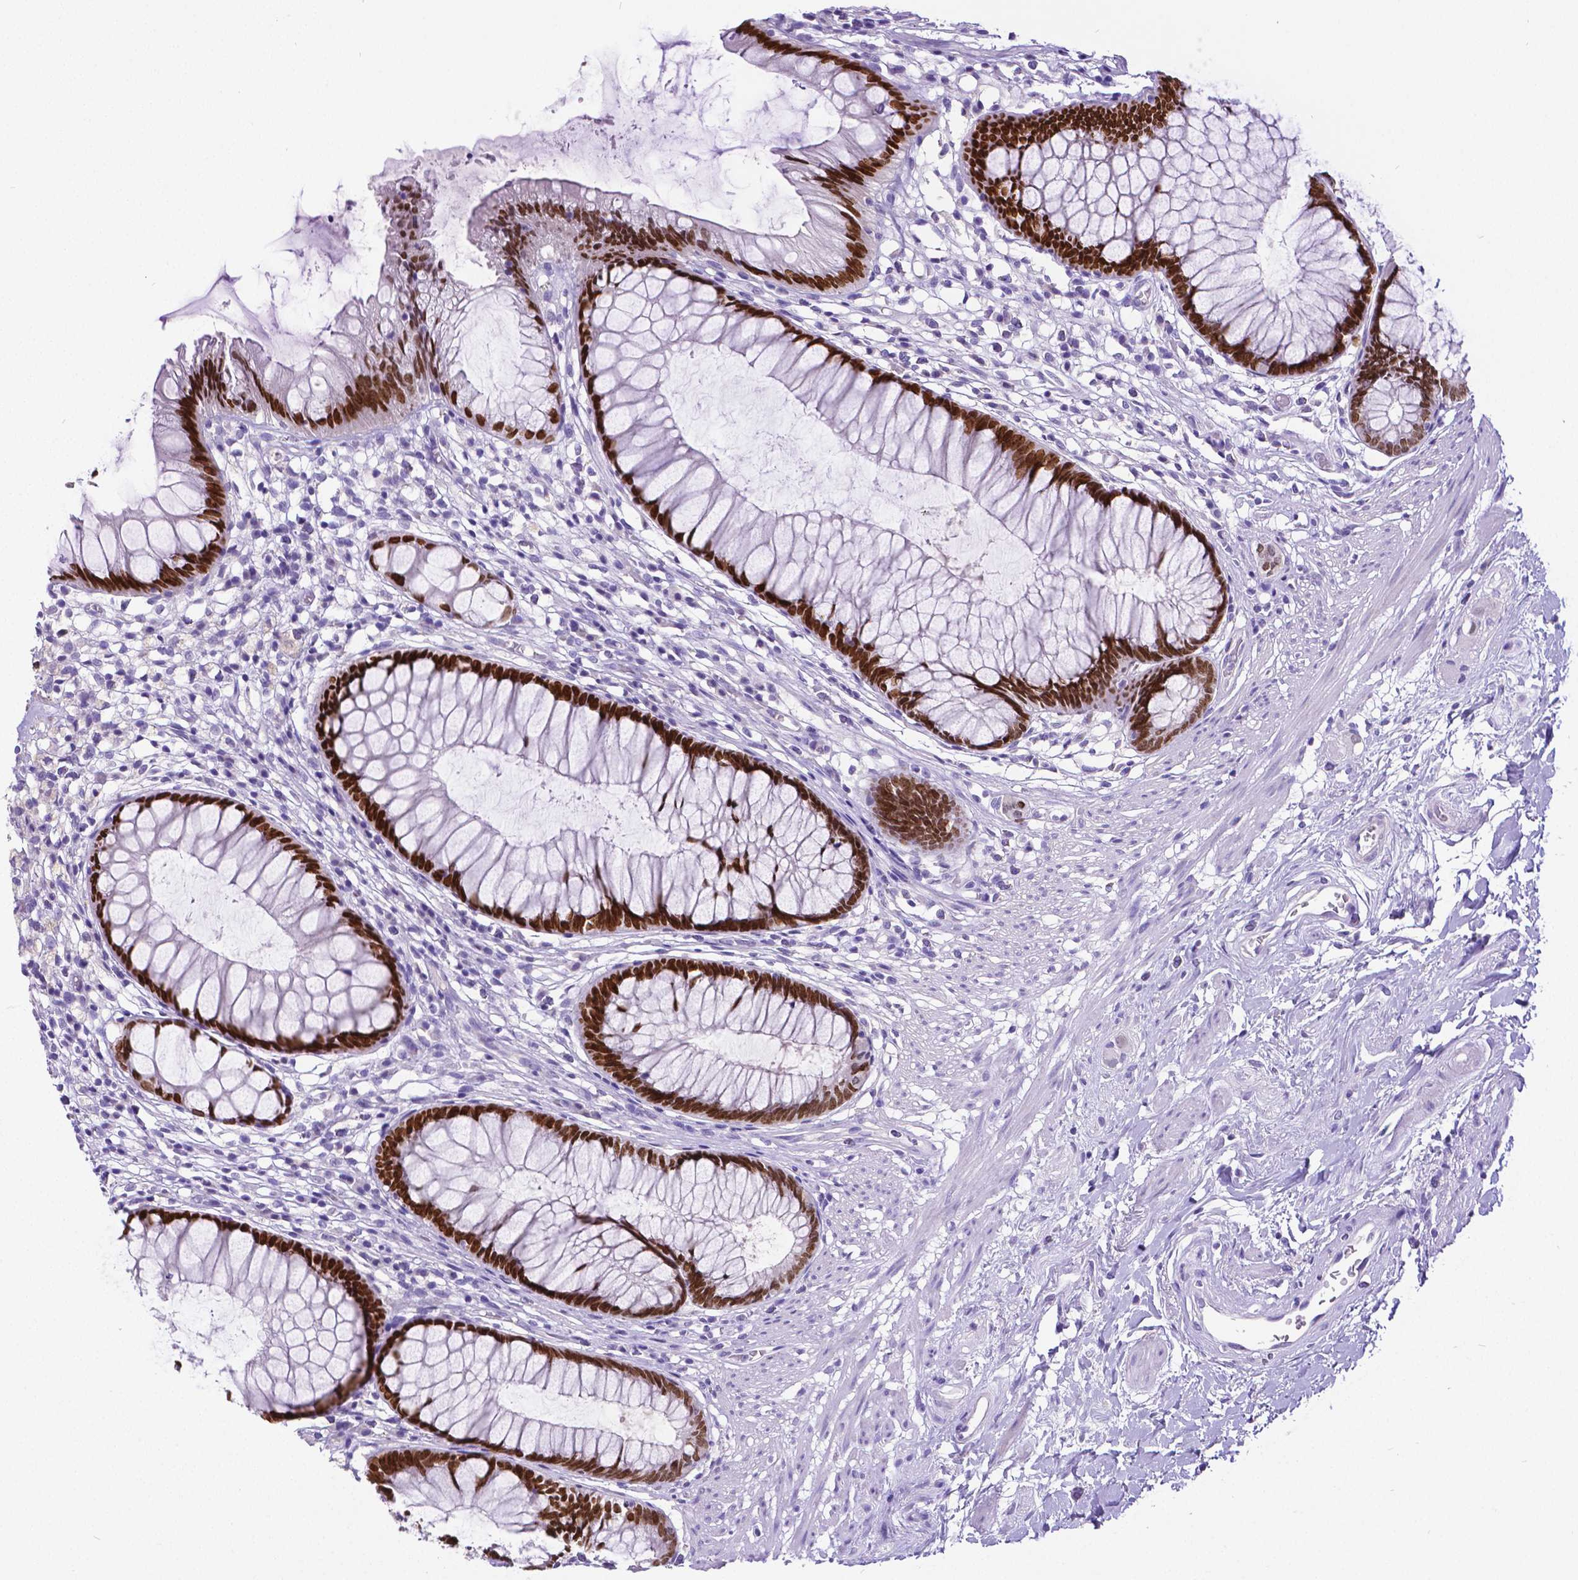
{"staining": {"intensity": "strong", "quantity": ">75%", "location": "nuclear"}, "tissue": "rectum", "cell_type": "Glandular cells", "image_type": "normal", "snomed": [{"axis": "morphology", "description": "Normal tissue, NOS"}, {"axis": "topography", "description": "Smooth muscle"}, {"axis": "topography", "description": "Rectum"}], "caption": "Normal rectum displays strong nuclear expression in about >75% of glandular cells (IHC, brightfield microscopy, high magnification)..", "gene": "SATB2", "patient": {"sex": "male", "age": 53}}